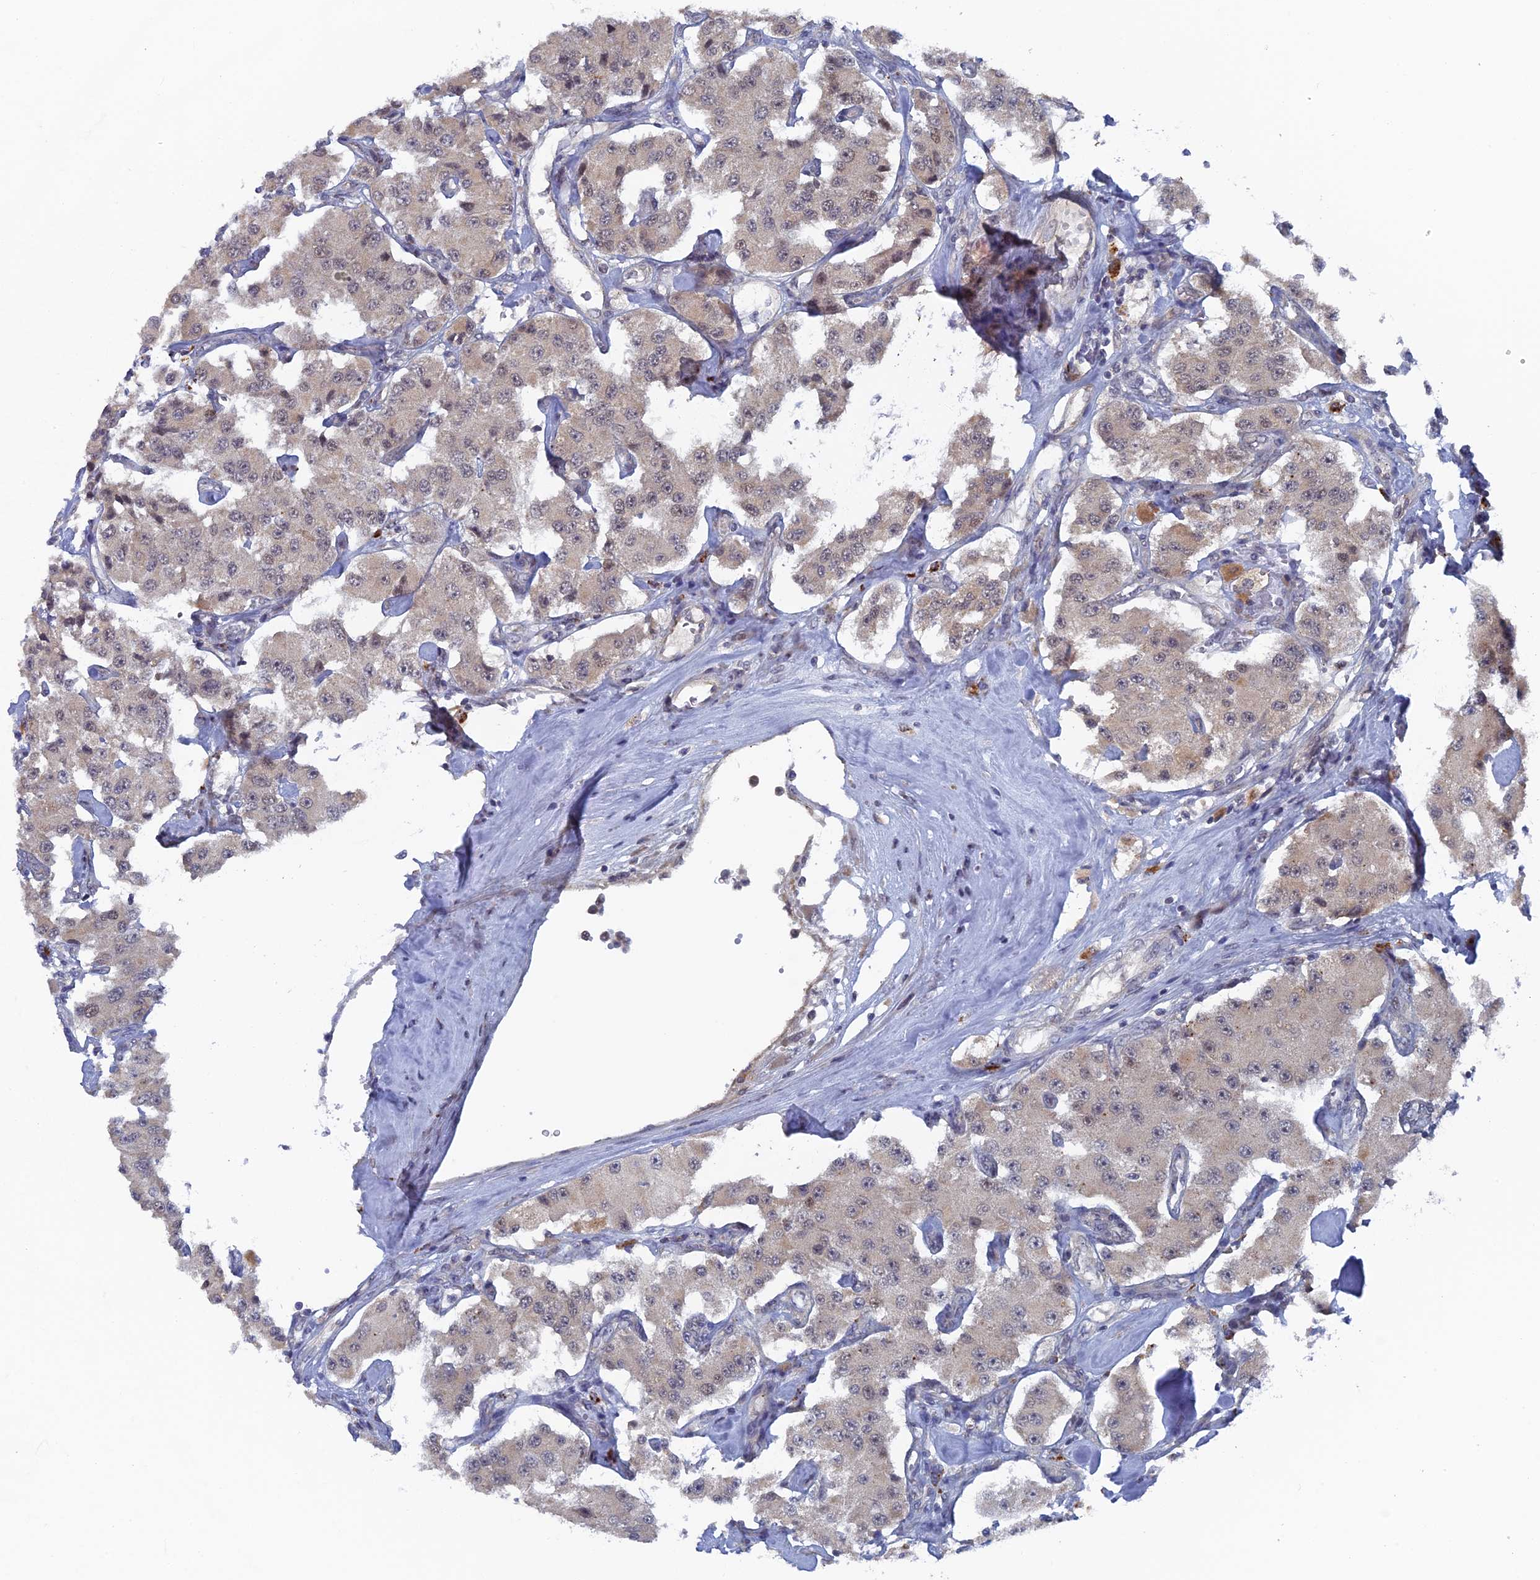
{"staining": {"intensity": "weak", "quantity": "25%-75%", "location": "cytoplasmic/membranous,nuclear"}, "tissue": "carcinoid", "cell_type": "Tumor cells", "image_type": "cancer", "snomed": [{"axis": "morphology", "description": "Carcinoid, malignant, NOS"}, {"axis": "topography", "description": "Pancreas"}], "caption": "A low amount of weak cytoplasmic/membranous and nuclear positivity is present in approximately 25%-75% of tumor cells in carcinoid tissue. (Brightfield microscopy of DAB IHC at high magnification).", "gene": "MIGA2", "patient": {"sex": "male", "age": 41}}